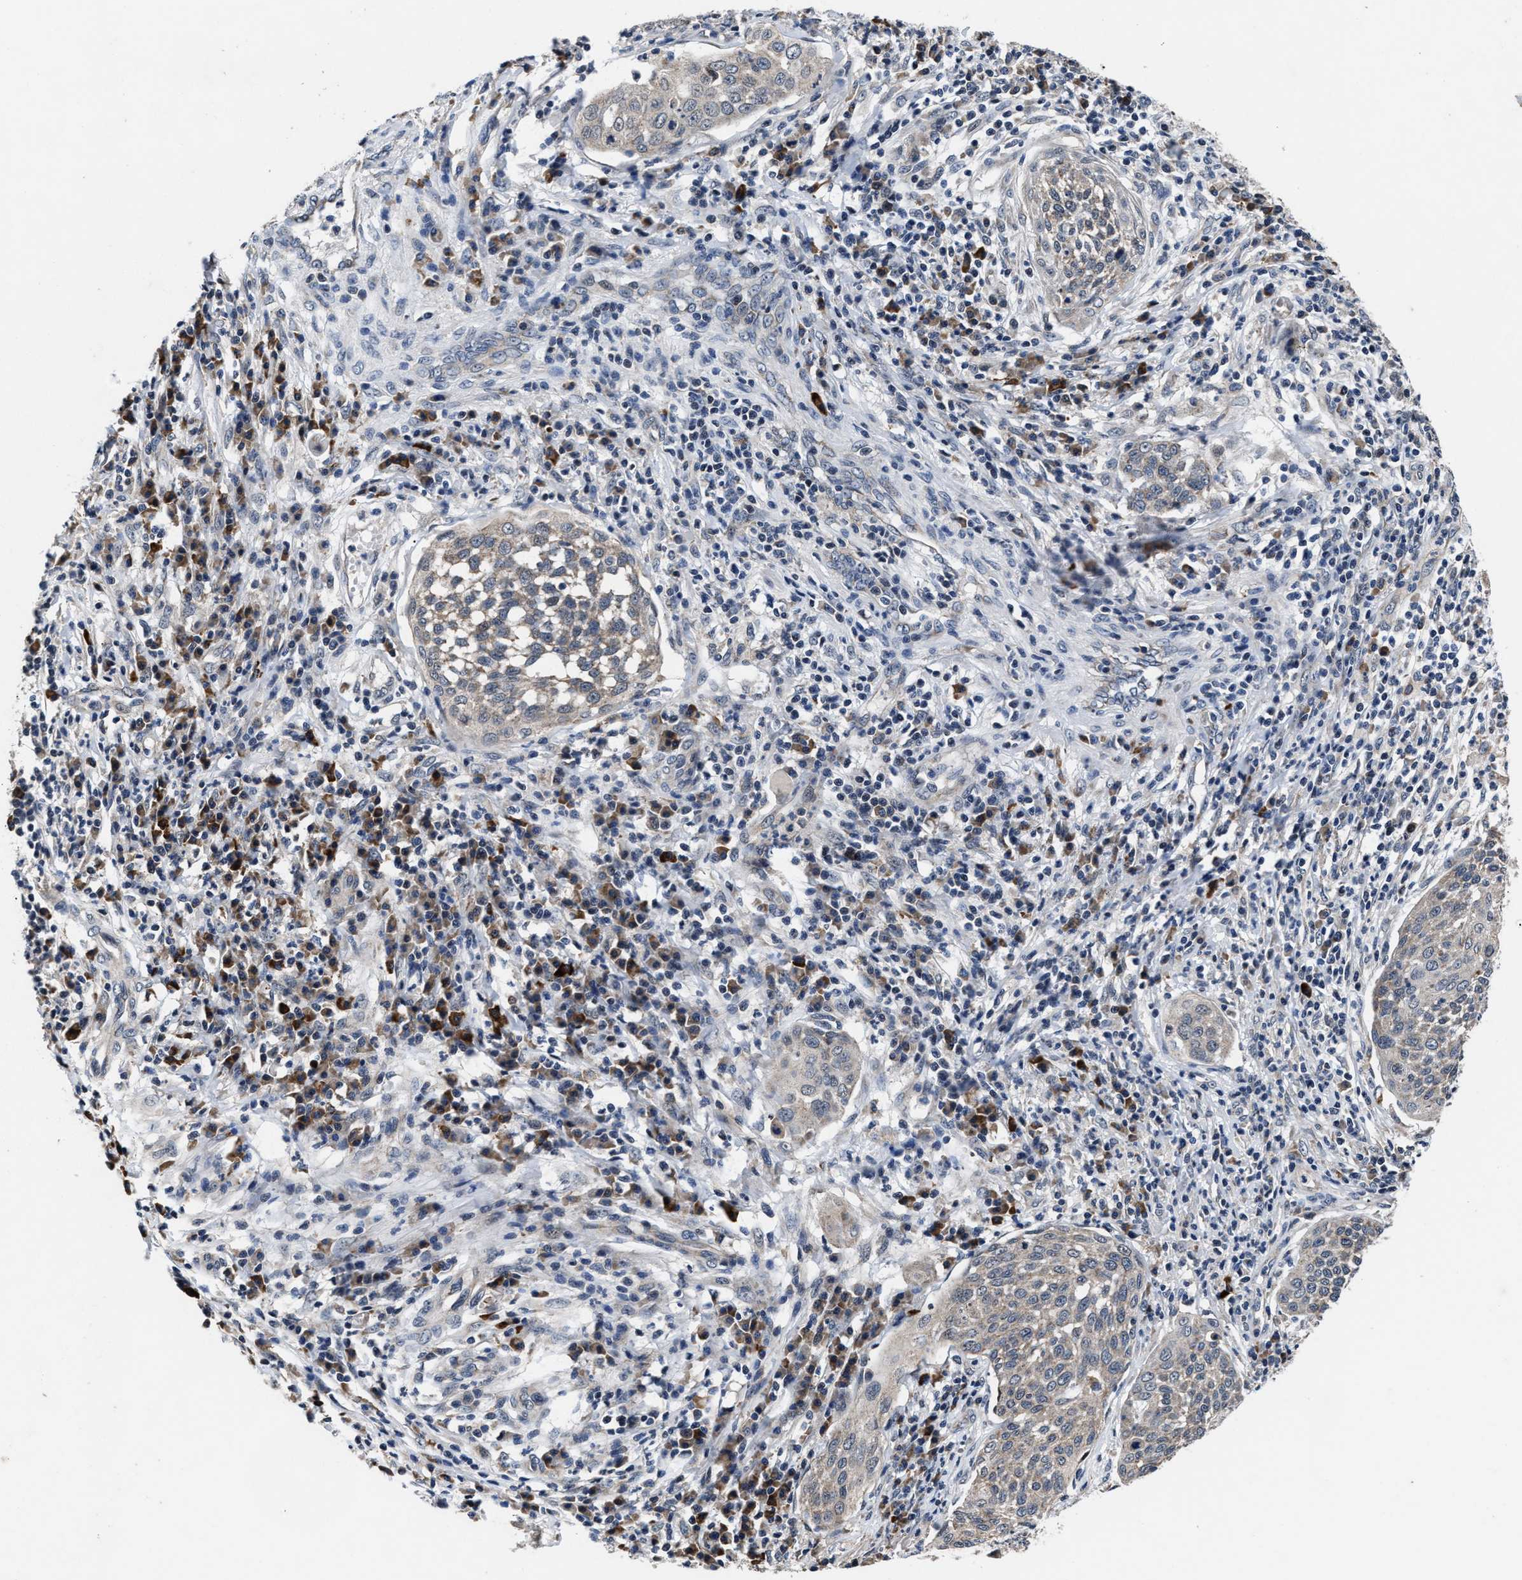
{"staining": {"intensity": "weak", "quantity": "<25%", "location": "cytoplasmic/membranous"}, "tissue": "cervical cancer", "cell_type": "Tumor cells", "image_type": "cancer", "snomed": [{"axis": "morphology", "description": "Squamous cell carcinoma, NOS"}, {"axis": "topography", "description": "Cervix"}], "caption": "Tumor cells are negative for brown protein staining in cervical cancer (squamous cell carcinoma). Brightfield microscopy of IHC stained with DAB (brown) and hematoxylin (blue), captured at high magnification.", "gene": "TMEM53", "patient": {"sex": "female", "age": 34}}